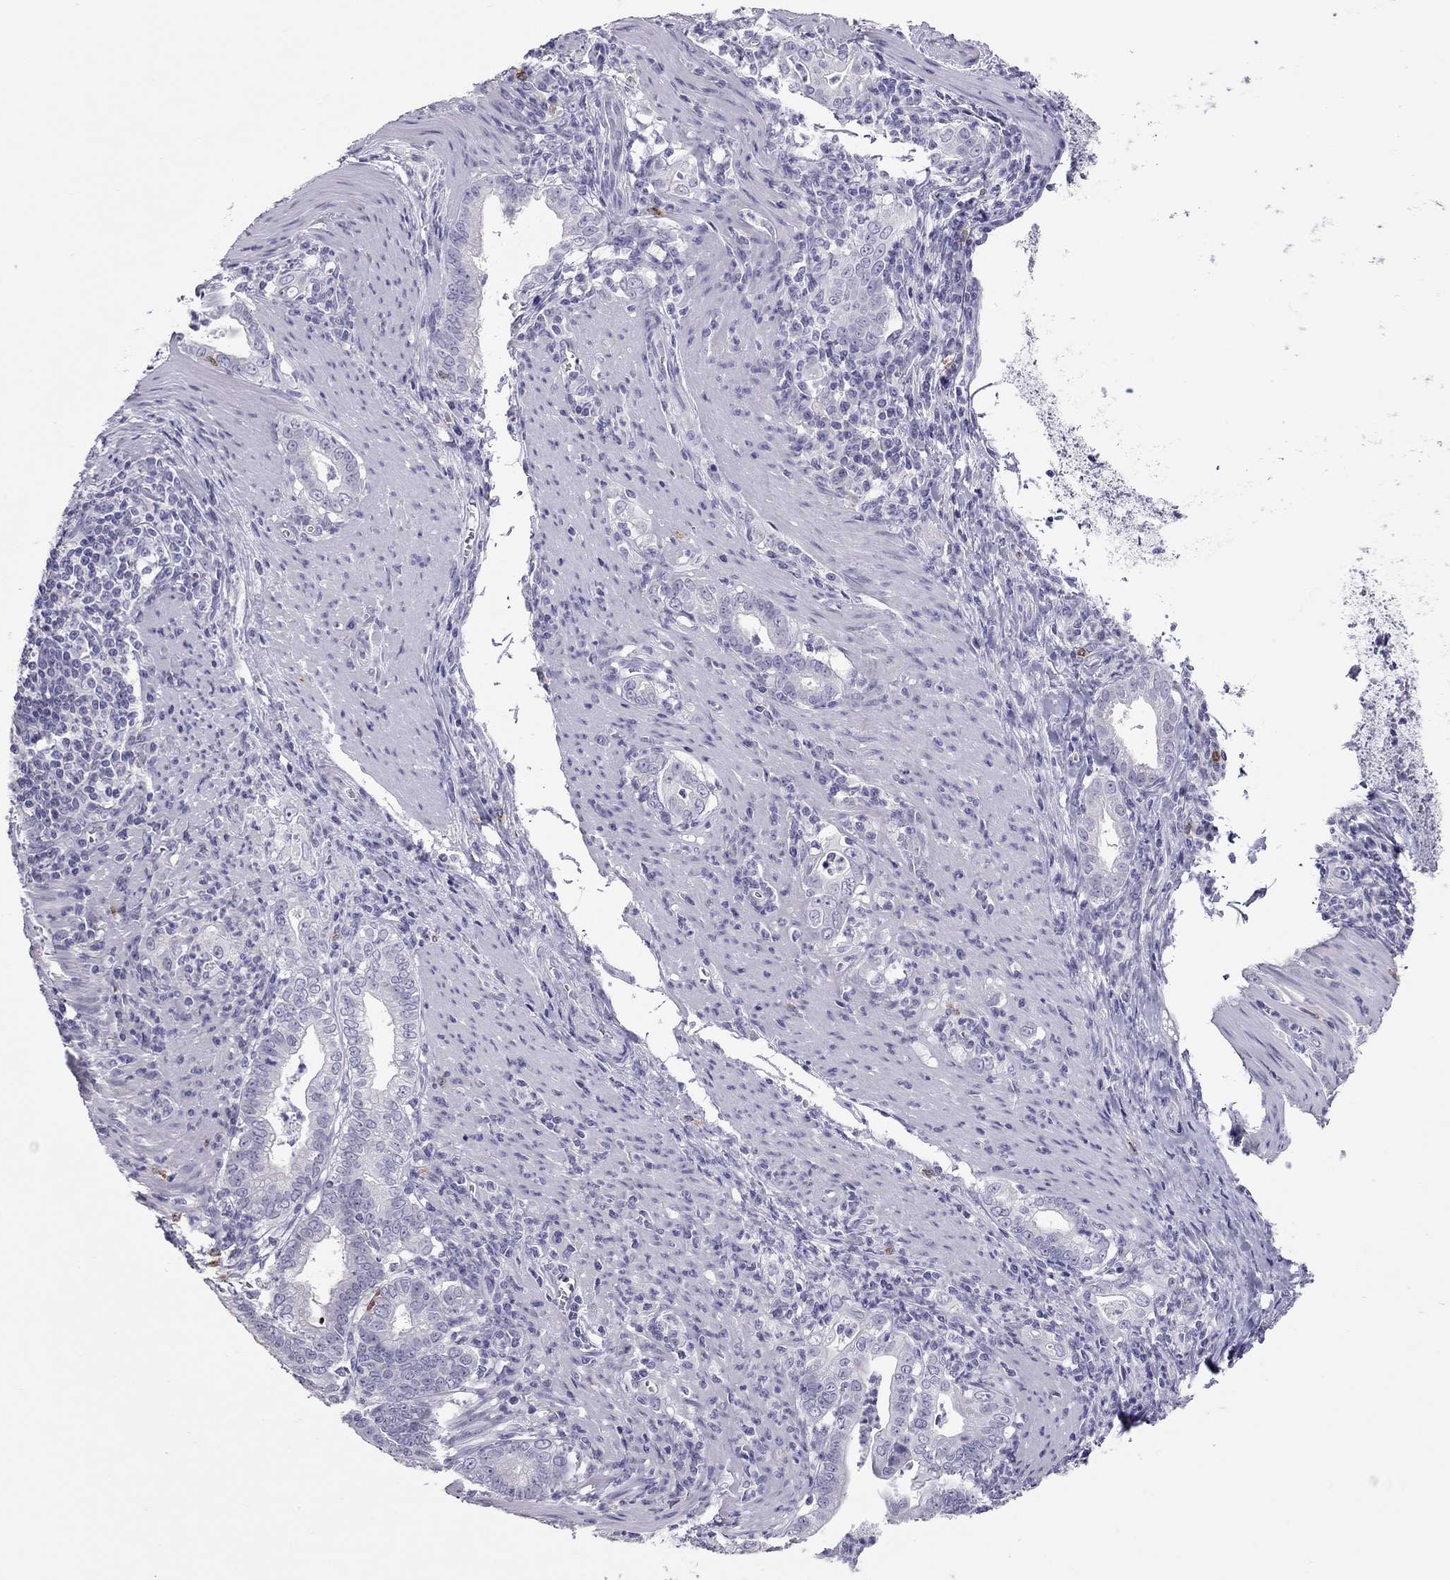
{"staining": {"intensity": "negative", "quantity": "none", "location": "none"}, "tissue": "stomach cancer", "cell_type": "Tumor cells", "image_type": "cancer", "snomed": [{"axis": "morphology", "description": "Adenocarcinoma, NOS"}, {"axis": "topography", "description": "Stomach, upper"}], "caption": "Micrograph shows no protein positivity in tumor cells of adenocarcinoma (stomach) tissue. (IHC, brightfield microscopy, high magnification).", "gene": "IL17REL", "patient": {"sex": "female", "age": 79}}